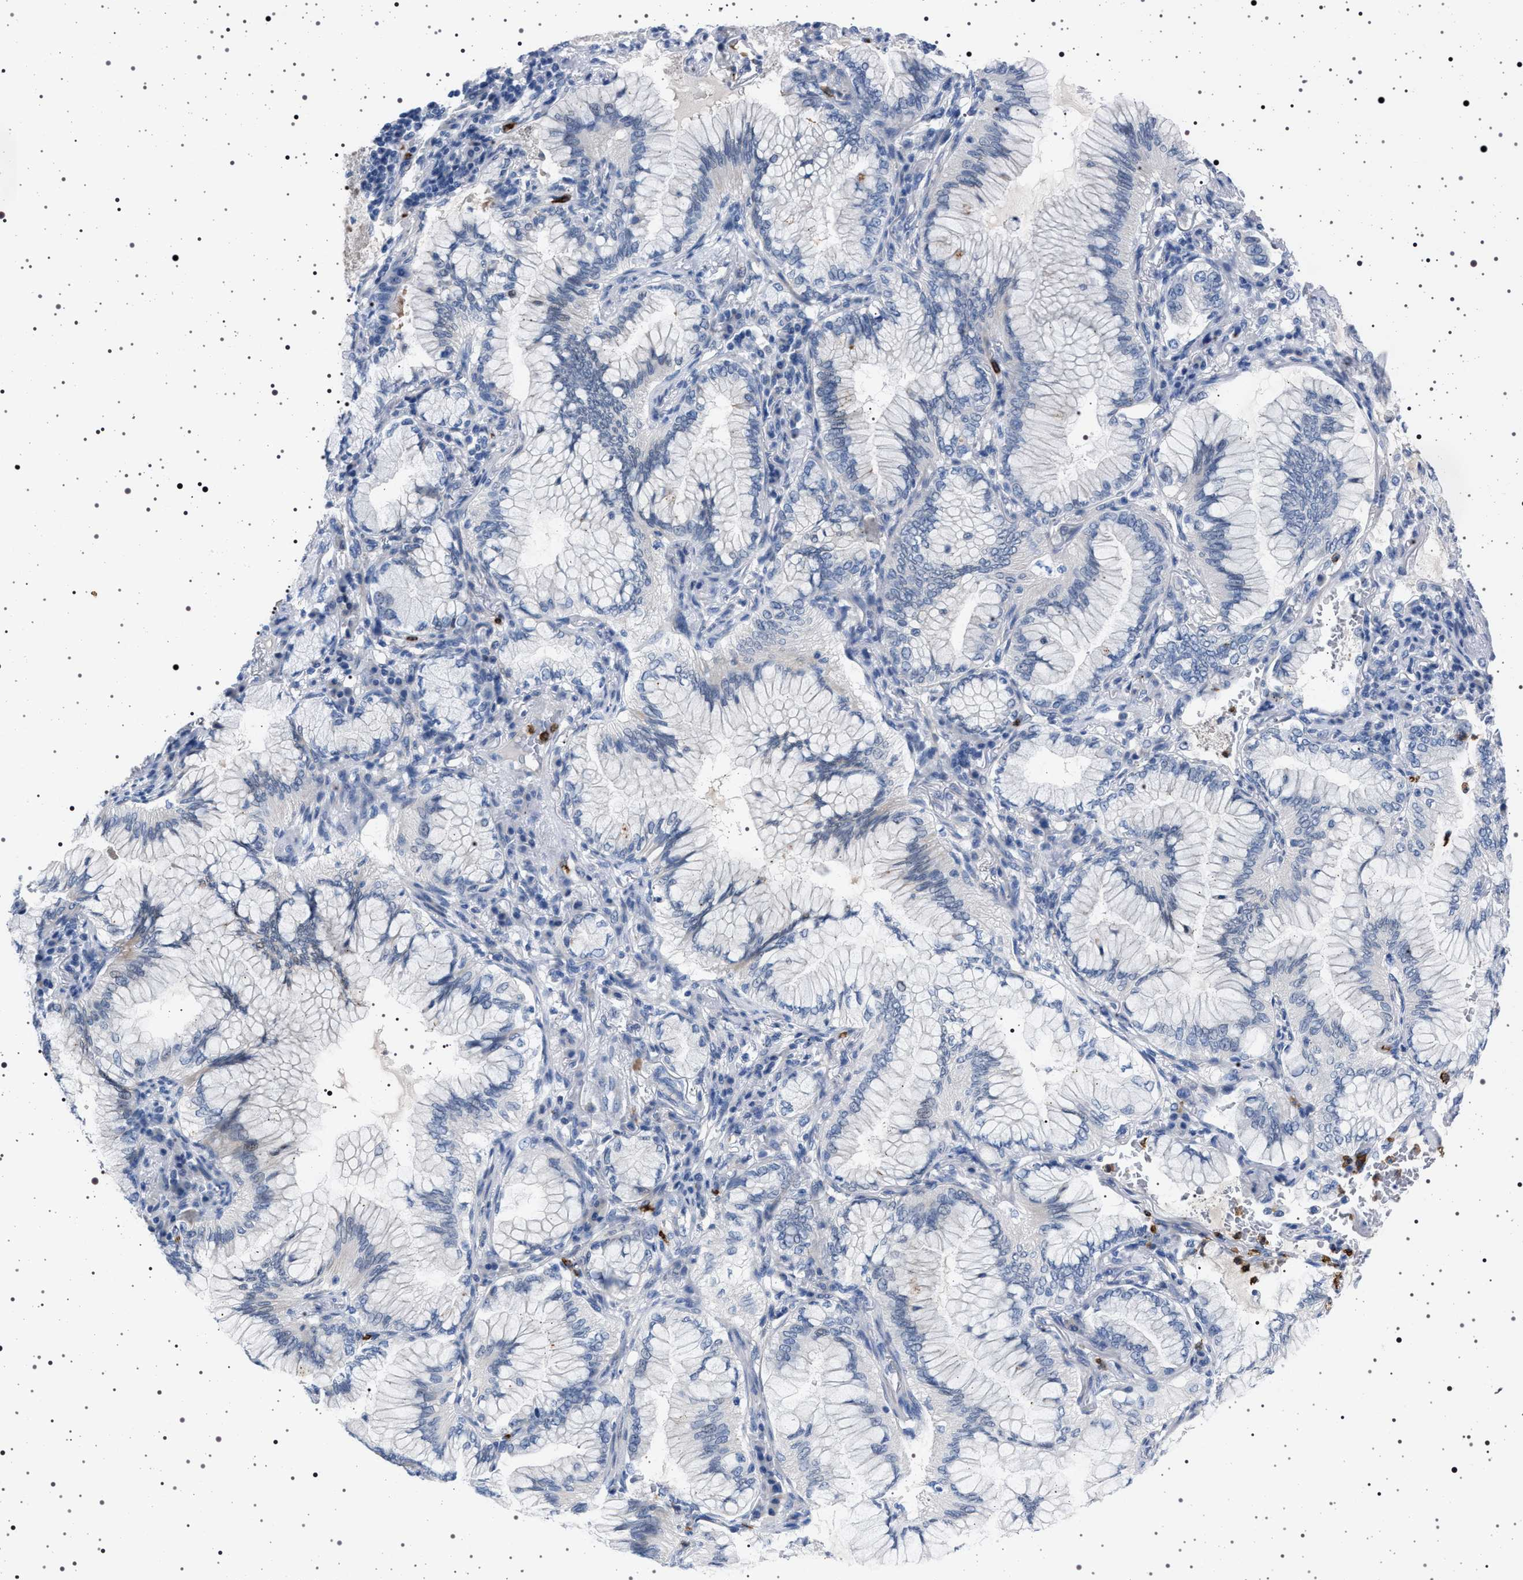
{"staining": {"intensity": "negative", "quantity": "none", "location": "none"}, "tissue": "lung cancer", "cell_type": "Tumor cells", "image_type": "cancer", "snomed": [{"axis": "morphology", "description": "Adenocarcinoma, NOS"}, {"axis": "topography", "description": "Lung"}], "caption": "Tumor cells are negative for protein expression in human adenocarcinoma (lung).", "gene": "NAT9", "patient": {"sex": "female", "age": 70}}